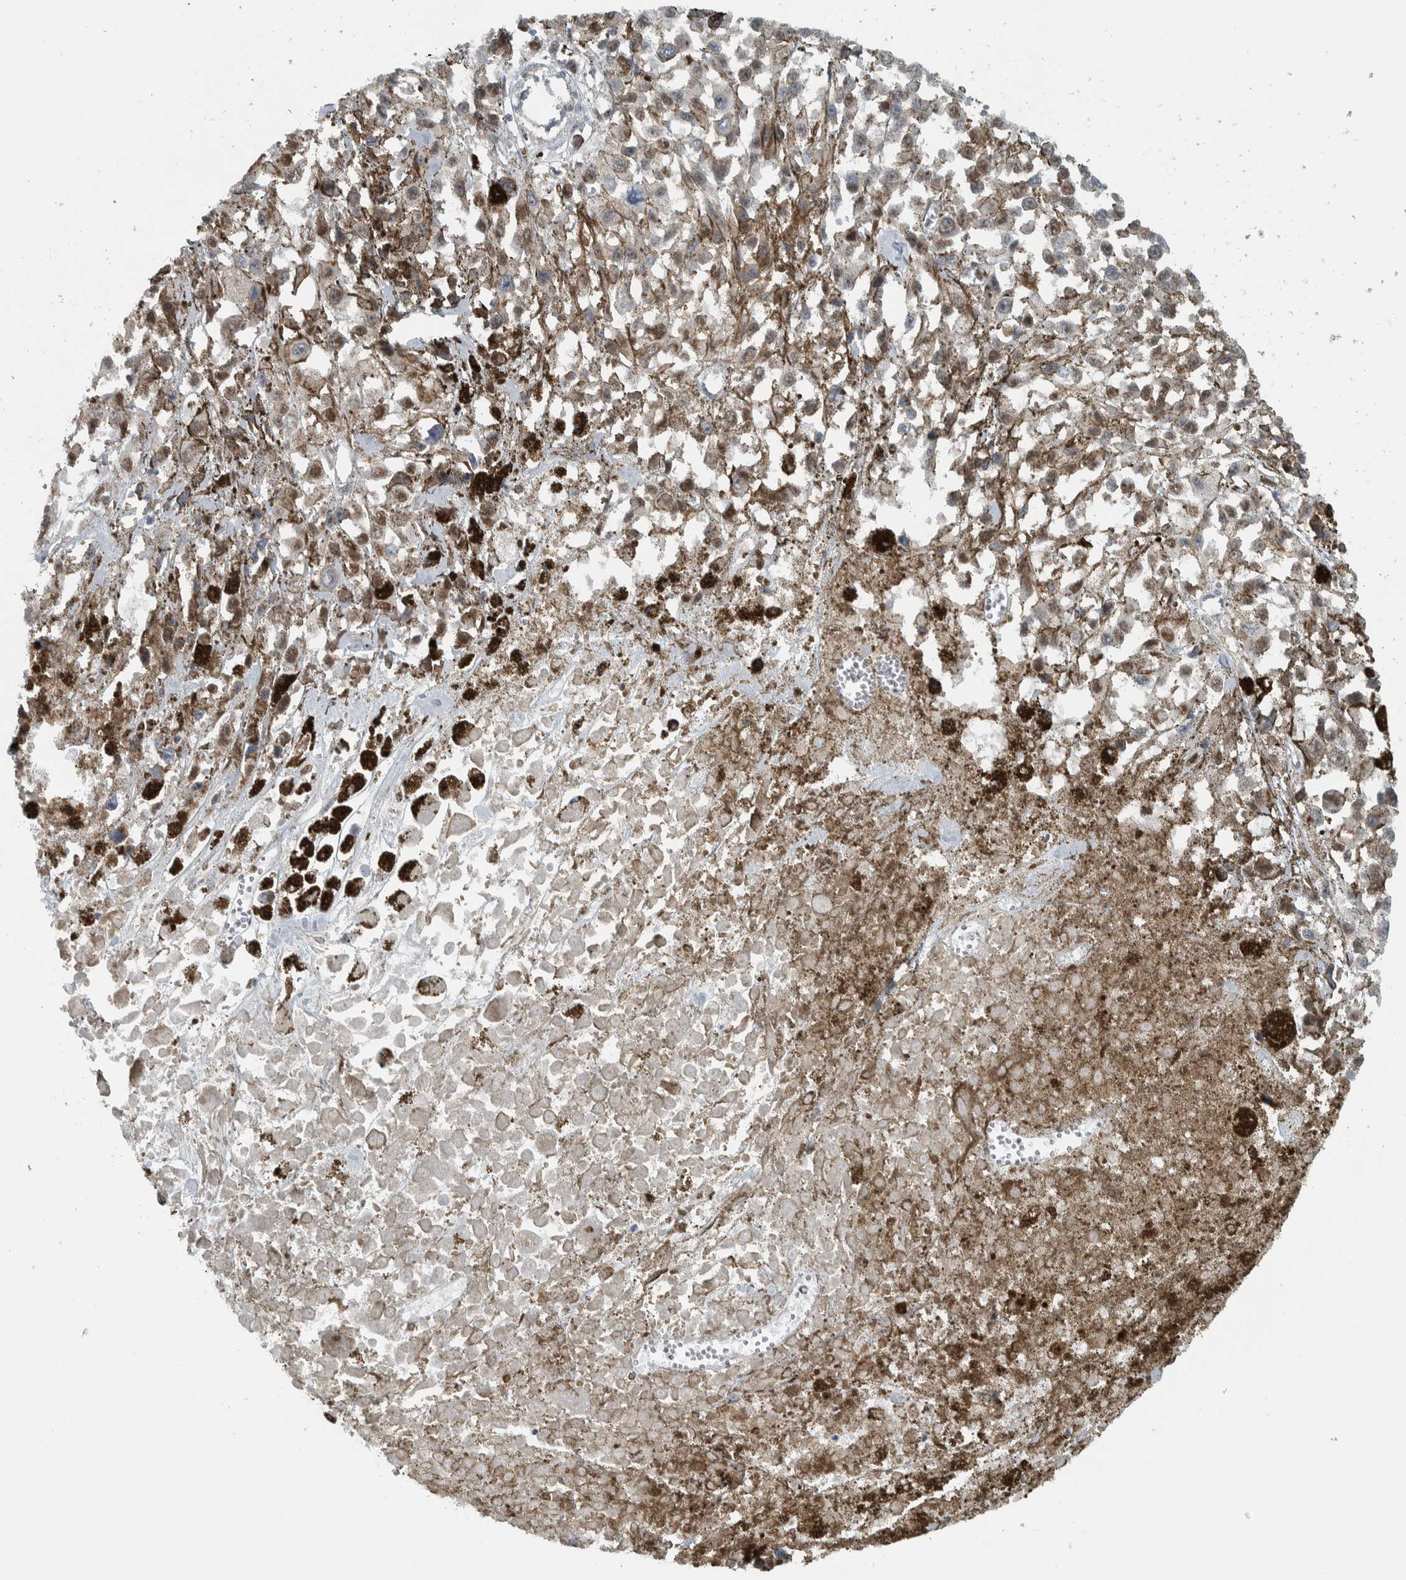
{"staining": {"intensity": "weak", "quantity": ">75%", "location": "nuclear"}, "tissue": "melanoma", "cell_type": "Tumor cells", "image_type": "cancer", "snomed": [{"axis": "morphology", "description": "Malignant melanoma, Metastatic site"}, {"axis": "topography", "description": "Lymph node"}], "caption": "About >75% of tumor cells in human melanoma demonstrate weak nuclear protein staining as visualized by brown immunohistochemical staining.", "gene": "ADPRM", "patient": {"sex": "male", "age": 59}}